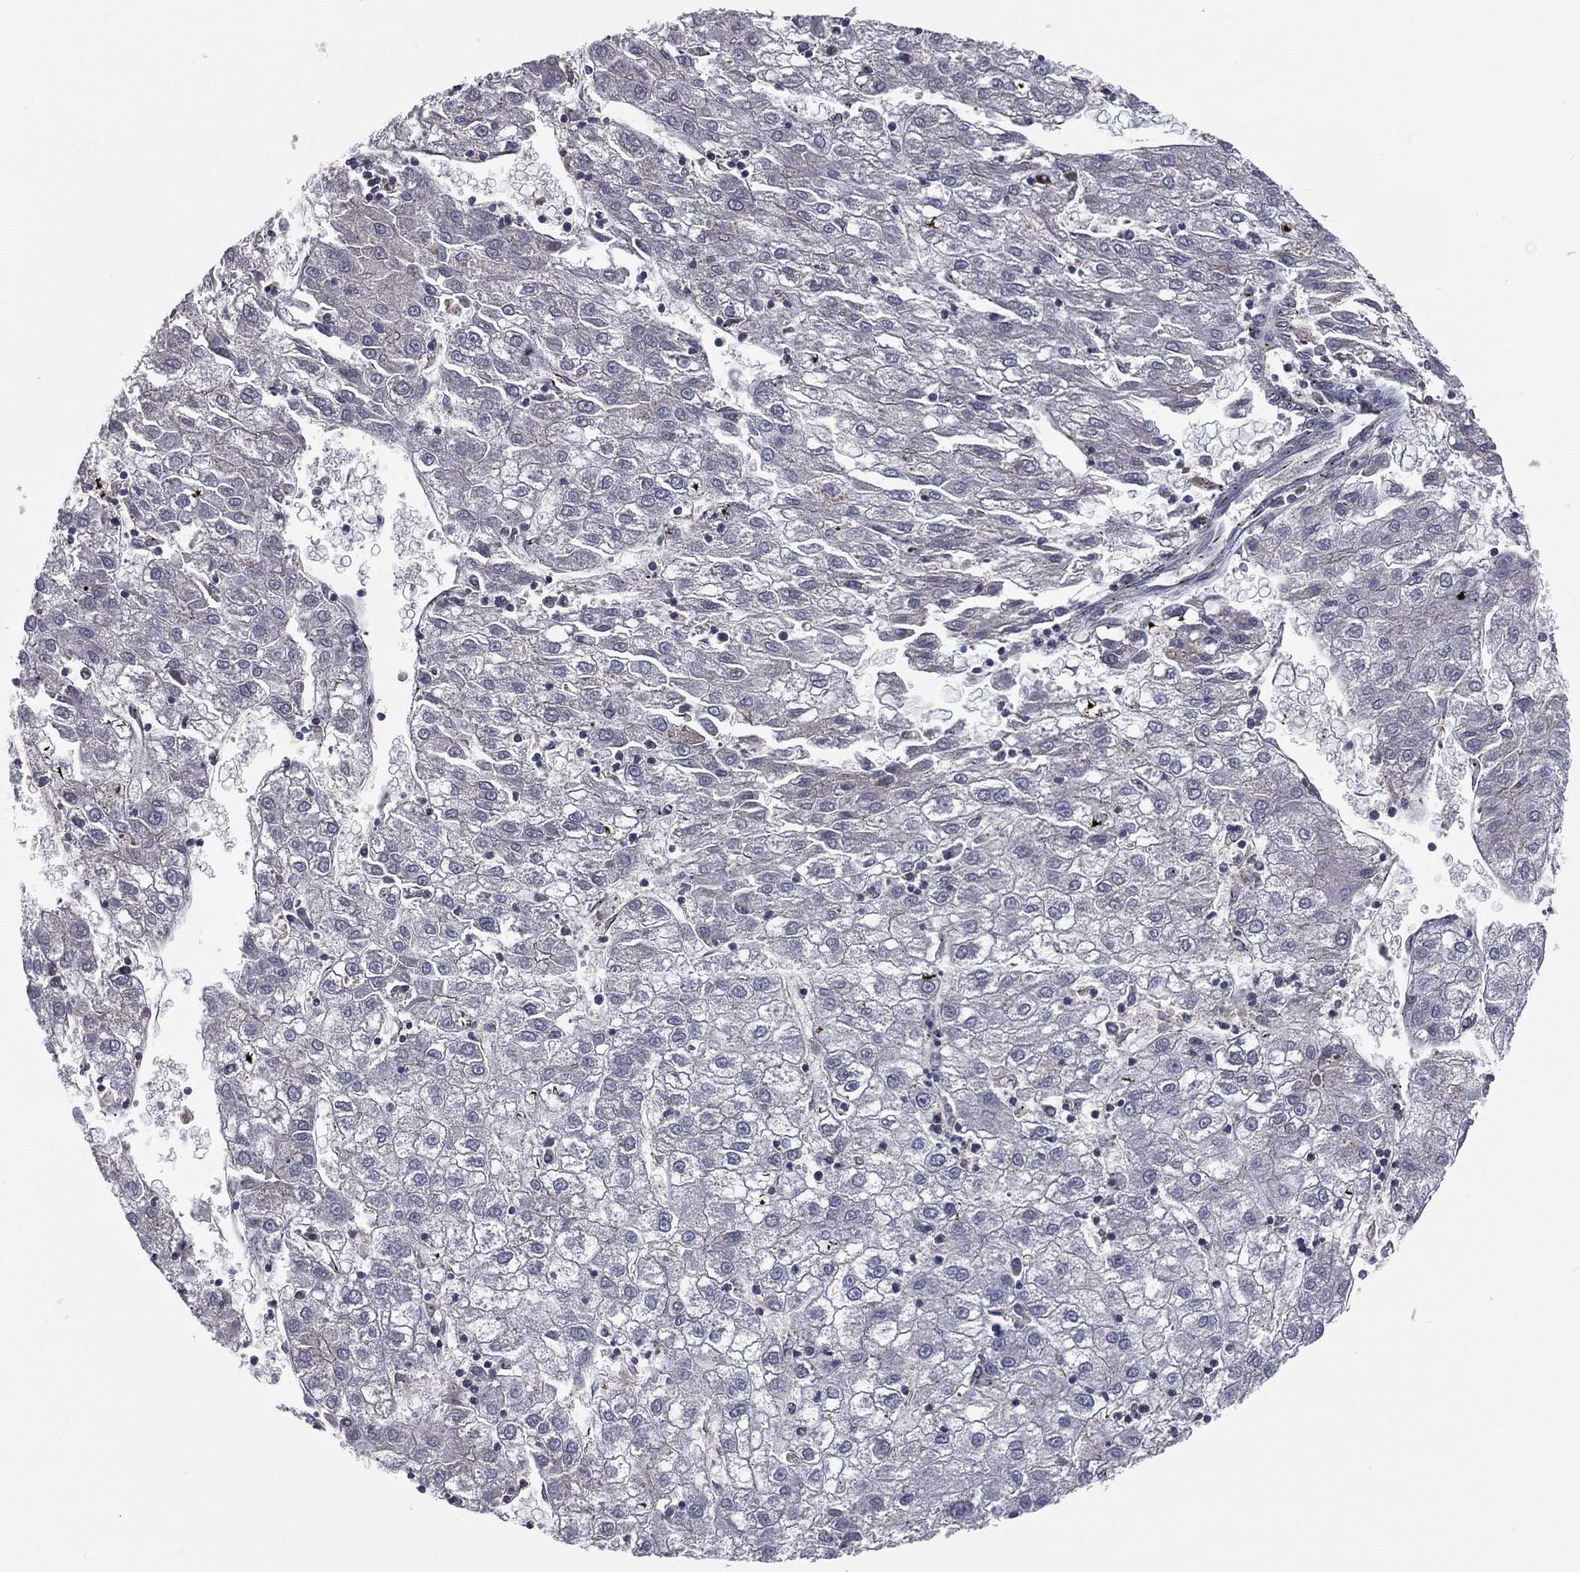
{"staining": {"intensity": "negative", "quantity": "none", "location": "none"}, "tissue": "liver cancer", "cell_type": "Tumor cells", "image_type": "cancer", "snomed": [{"axis": "morphology", "description": "Carcinoma, Hepatocellular, NOS"}, {"axis": "topography", "description": "Liver"}], "caption": "The histopathology image exhibits no significant positivity in tumor cells of hepatocellular carcinoma (liver).", "gene": "CROCC", "patient": {"sex": "male", "age": 72}}